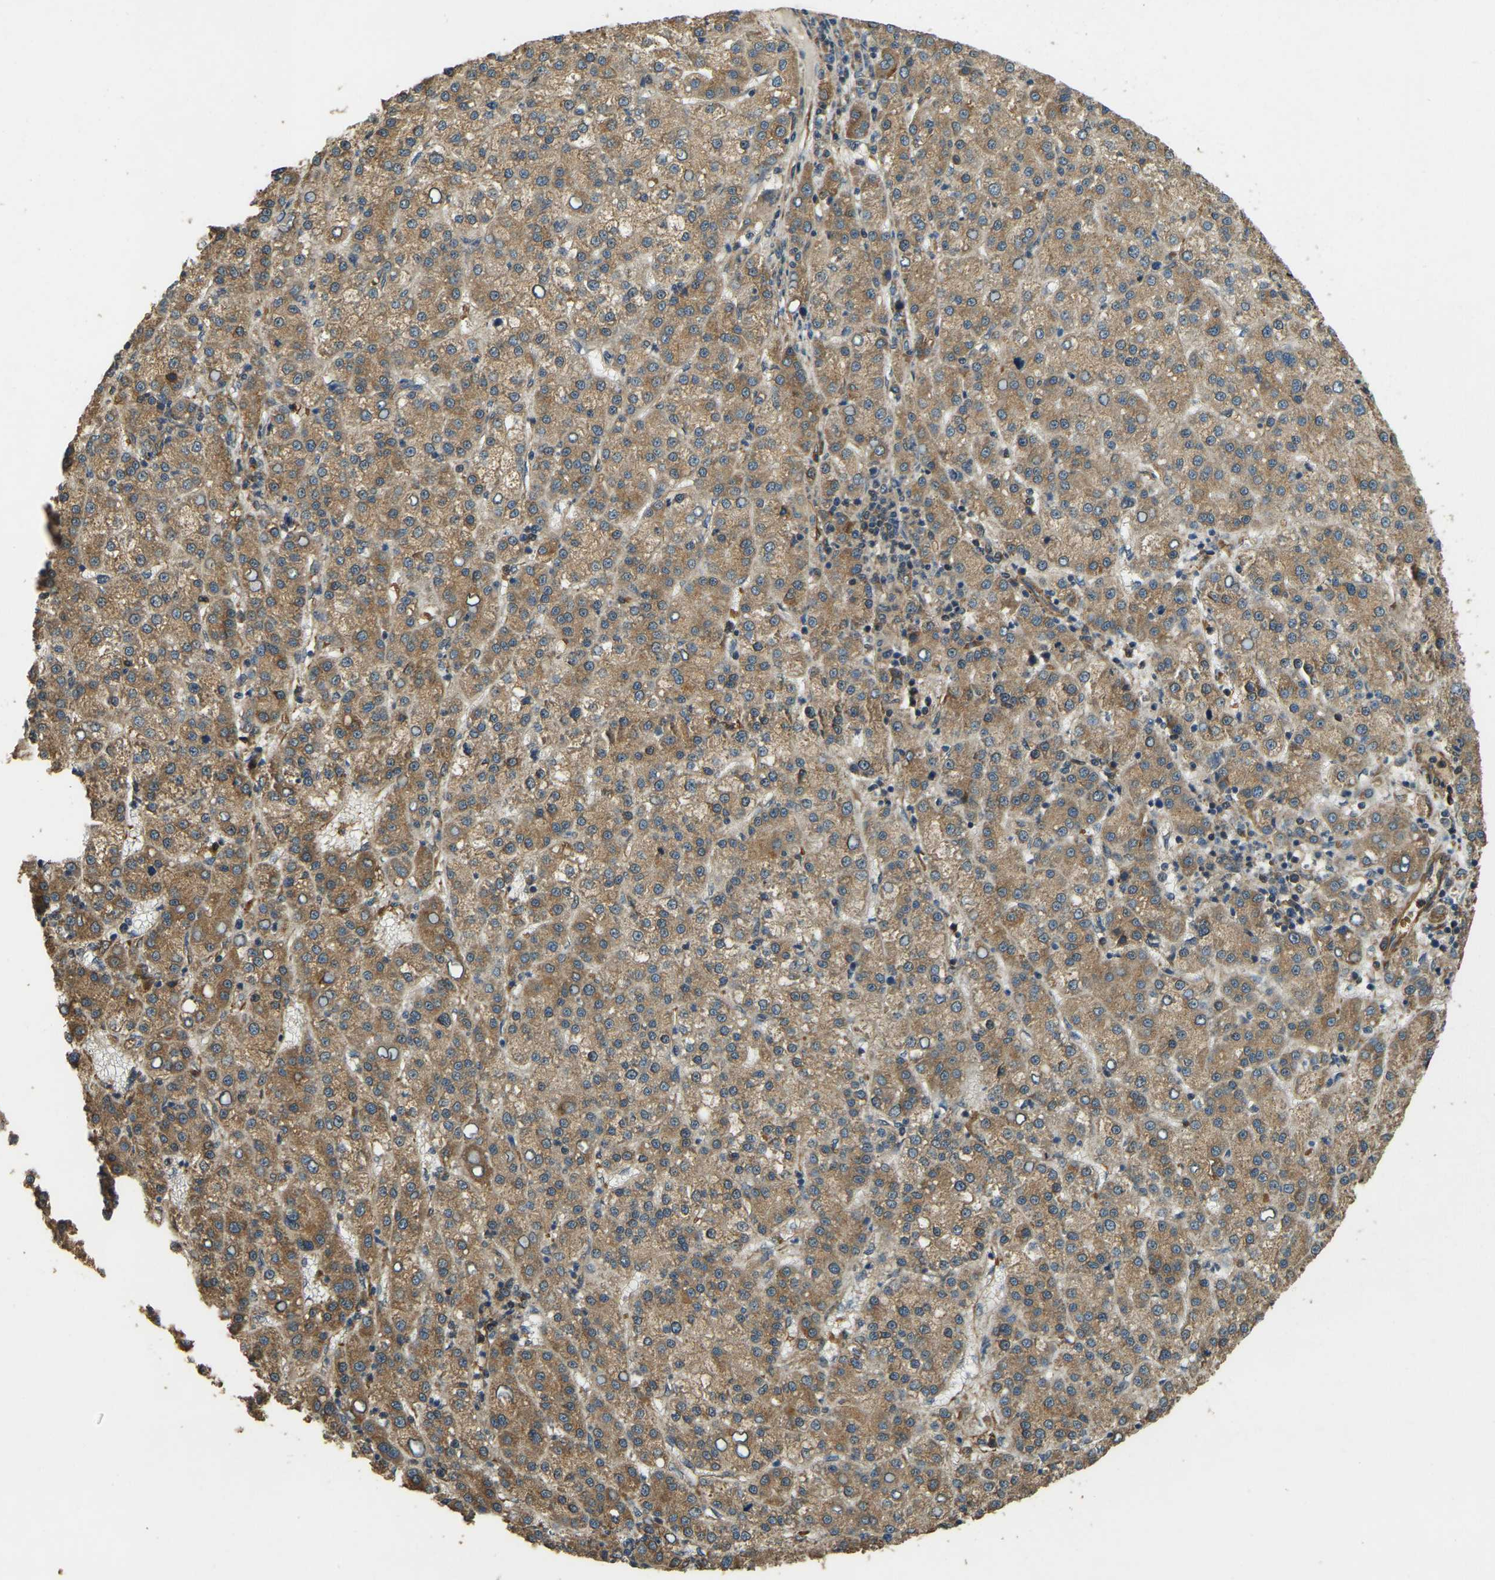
{"staining": {"intensity": "moderate", "quantity": ">75%", "location": "cytoplasmic/membranous"}, "tissue": "liver cancer", "cell_type": "Tumor cells", "image_type": "cancer", "snomed": [{"axis": "morphology", "description": "Carcinoma, Hepatocellular, NOS"}, {"axis": "topography", "description": "Liver"}], "caption": "Liver cancer (hepatocellular carcinoma) stained for a protein exhibits moderate cytoplasmic/membranous positivity in tumor cells.", "gene": "ERGIC1", "patient": {"sex": "female", "age": 58}}